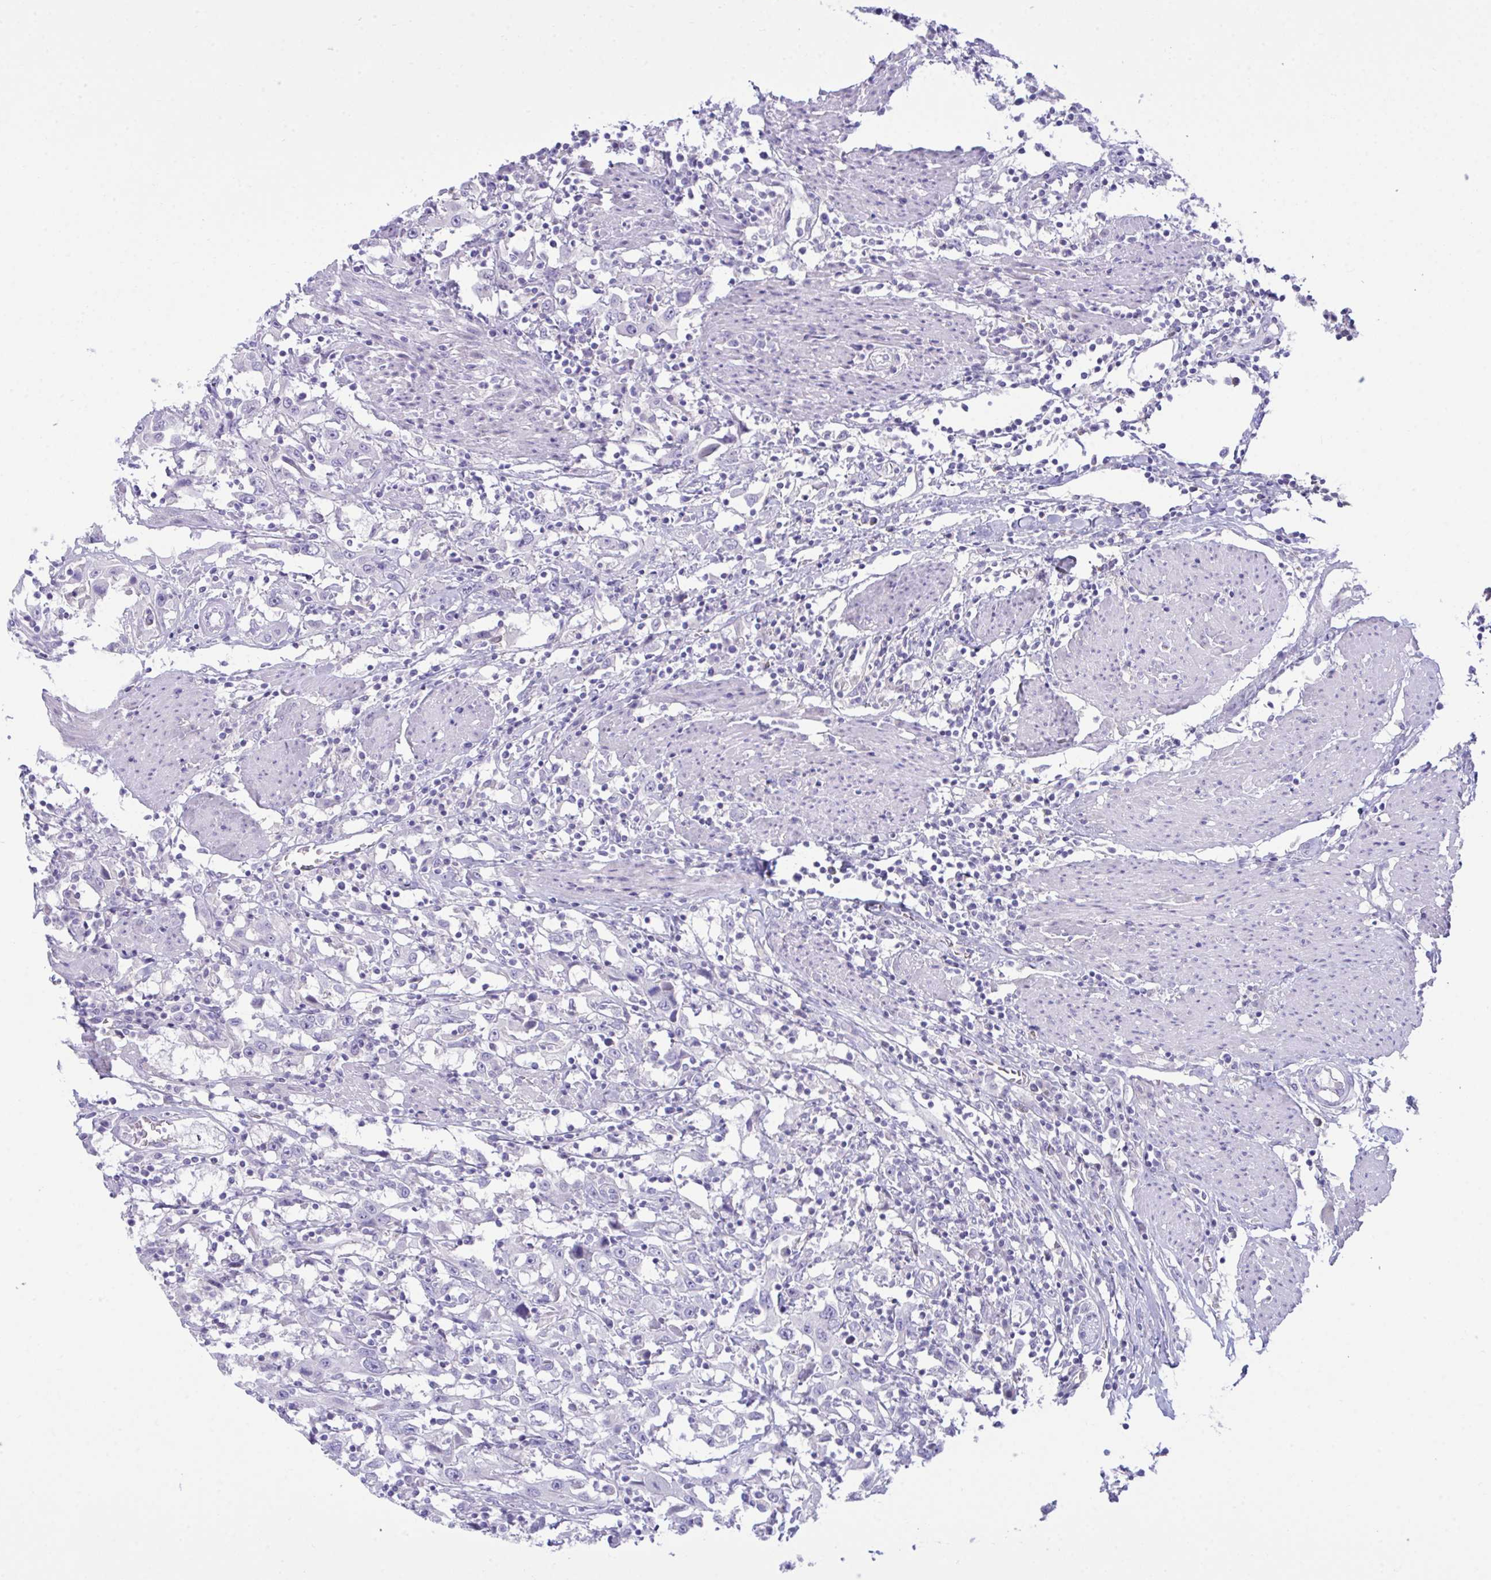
{"staining": {"intensity": "negative", "quantity": "none", "location": "none"}, "tissue": "urothelial cancer", "cell_type": "Tumor cells", "image_type": "cancer", "snomed": [{"axis": "morphology", "description": "Urothelial carcinoma, High grade"}, {"axis": "topography", "description": "Urinary bladder"}], "caption": "Tumor cells are negative for brown protein staining in urothelial cancer.", "gene": "PLEKHH1", "patient": {"sex": "male", "age": 61}}